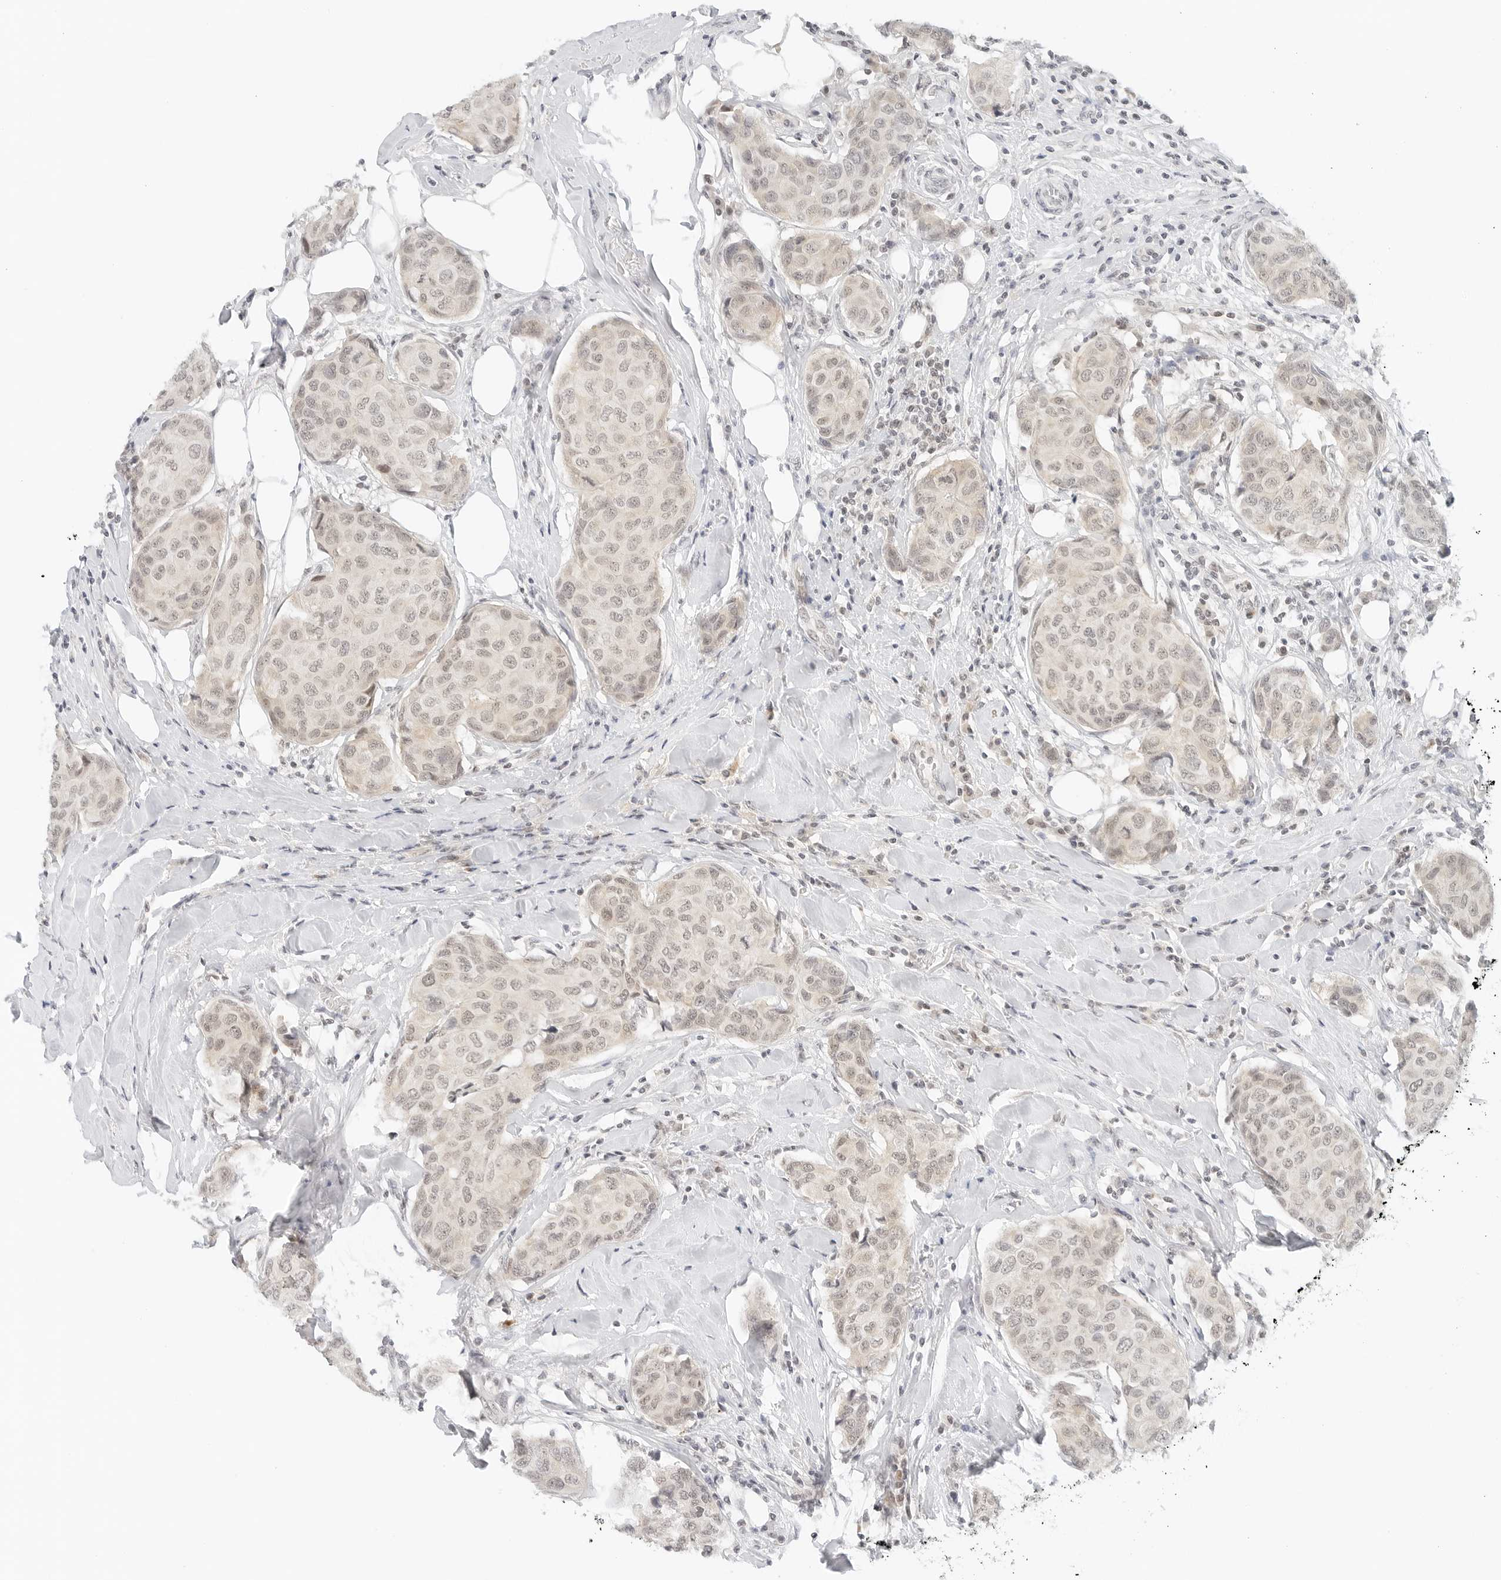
{"staining": {"intensity": "negative", "quantity": "none", "location": "none"}, "tissue": "breast cancer", "cell_type": "Tumor cells", "image_type": "cancer", "snomed": [{"axis": "morphology", "description": "Duct carcinoma"}, {"axis": "topography", "description": "Breast"}], "caption": "Immunohistochemical staining of human breast cancer displays no significant expression in tumor cells.", "gene": "NEO1", "patient": {"sex": "female", "age": 80}}